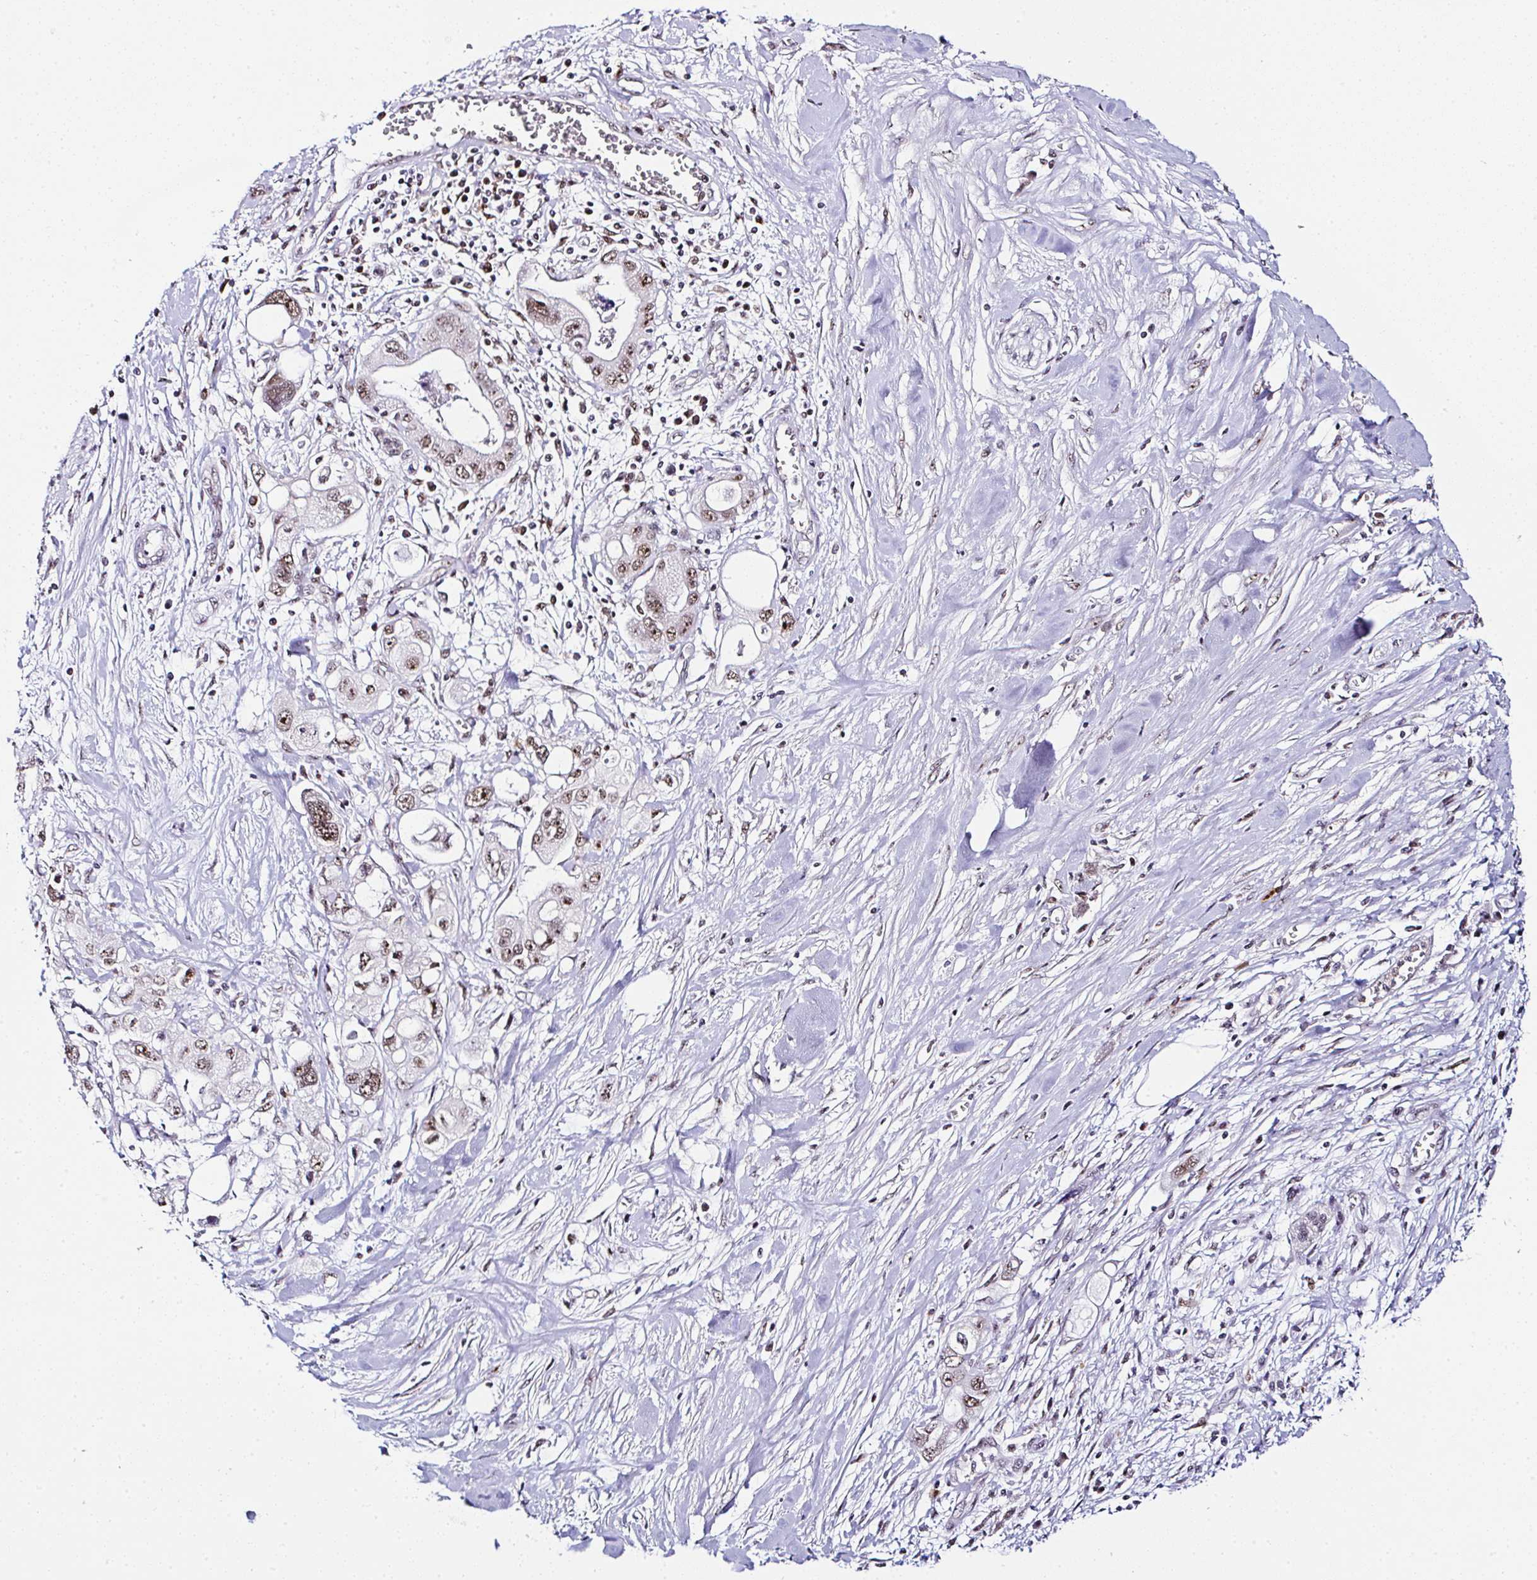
{"staining": {"intensity": "moderate", "quantity": ">75%", "location": "nuclear"}, "tissue": "pancreatic cancer", "cell_type": "Tumor cells", "image_type": "cancer", "snomed": [{"axis": "morphology", "description": "Adenocarcinoma, NOS"}, {"axis": "topography", "description": "Pancreas"}], "caption": "DAB immunohistochemical staining of pancreatic cancer reveals moderate nuclear protein positivity in about >75% of tumor cells. (IHC, brightfield microscopy, high magnification).", "gene": "PTPN2", "patient": {"sex": "female", "age": 56}}